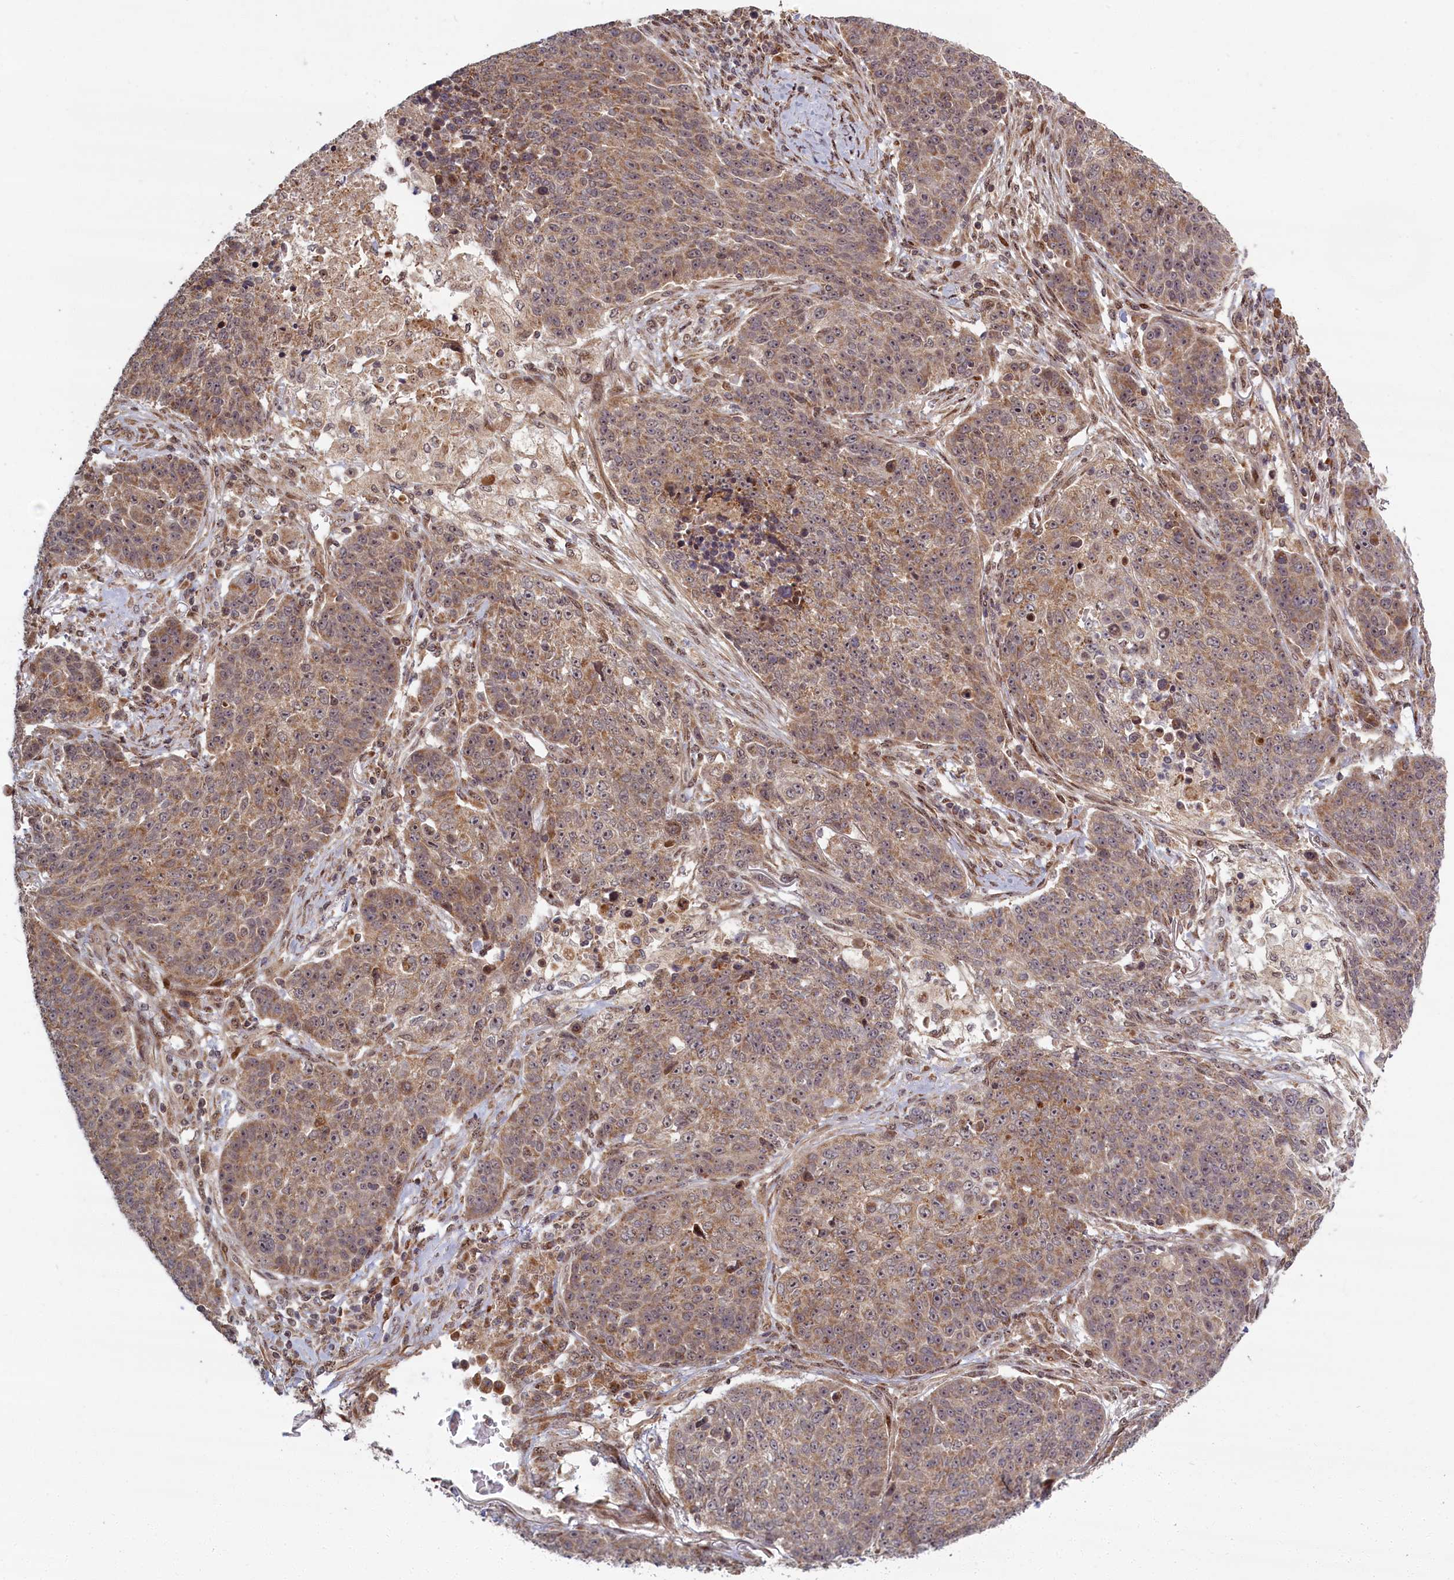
{"staining": {"intensity": "moderate", "quantity": ">75%", "location": "cytoplasmic/membranous"}, "tissue": "lung cancer", "cell_type": "Tumor cells", "image_type": "cancer", "snomed": [{"axis": "morphology", "description": "Normal tissue, NOS"}, {"axis": "morphology", "description": "Squamous cell carcinoma, NOS"}, {"axis": "topography", "description": "Lymph node"}, {"axis": "topography", "description": "Lung"}], "caption": "IHC of human lung squamous cell carcinoma shows medium levels of moderate cytoplasmic/membranous expression in approximately >75% of tumor cells.", "gene": "PLA2G10", "patient": {"sex": "male", "age": 66}}